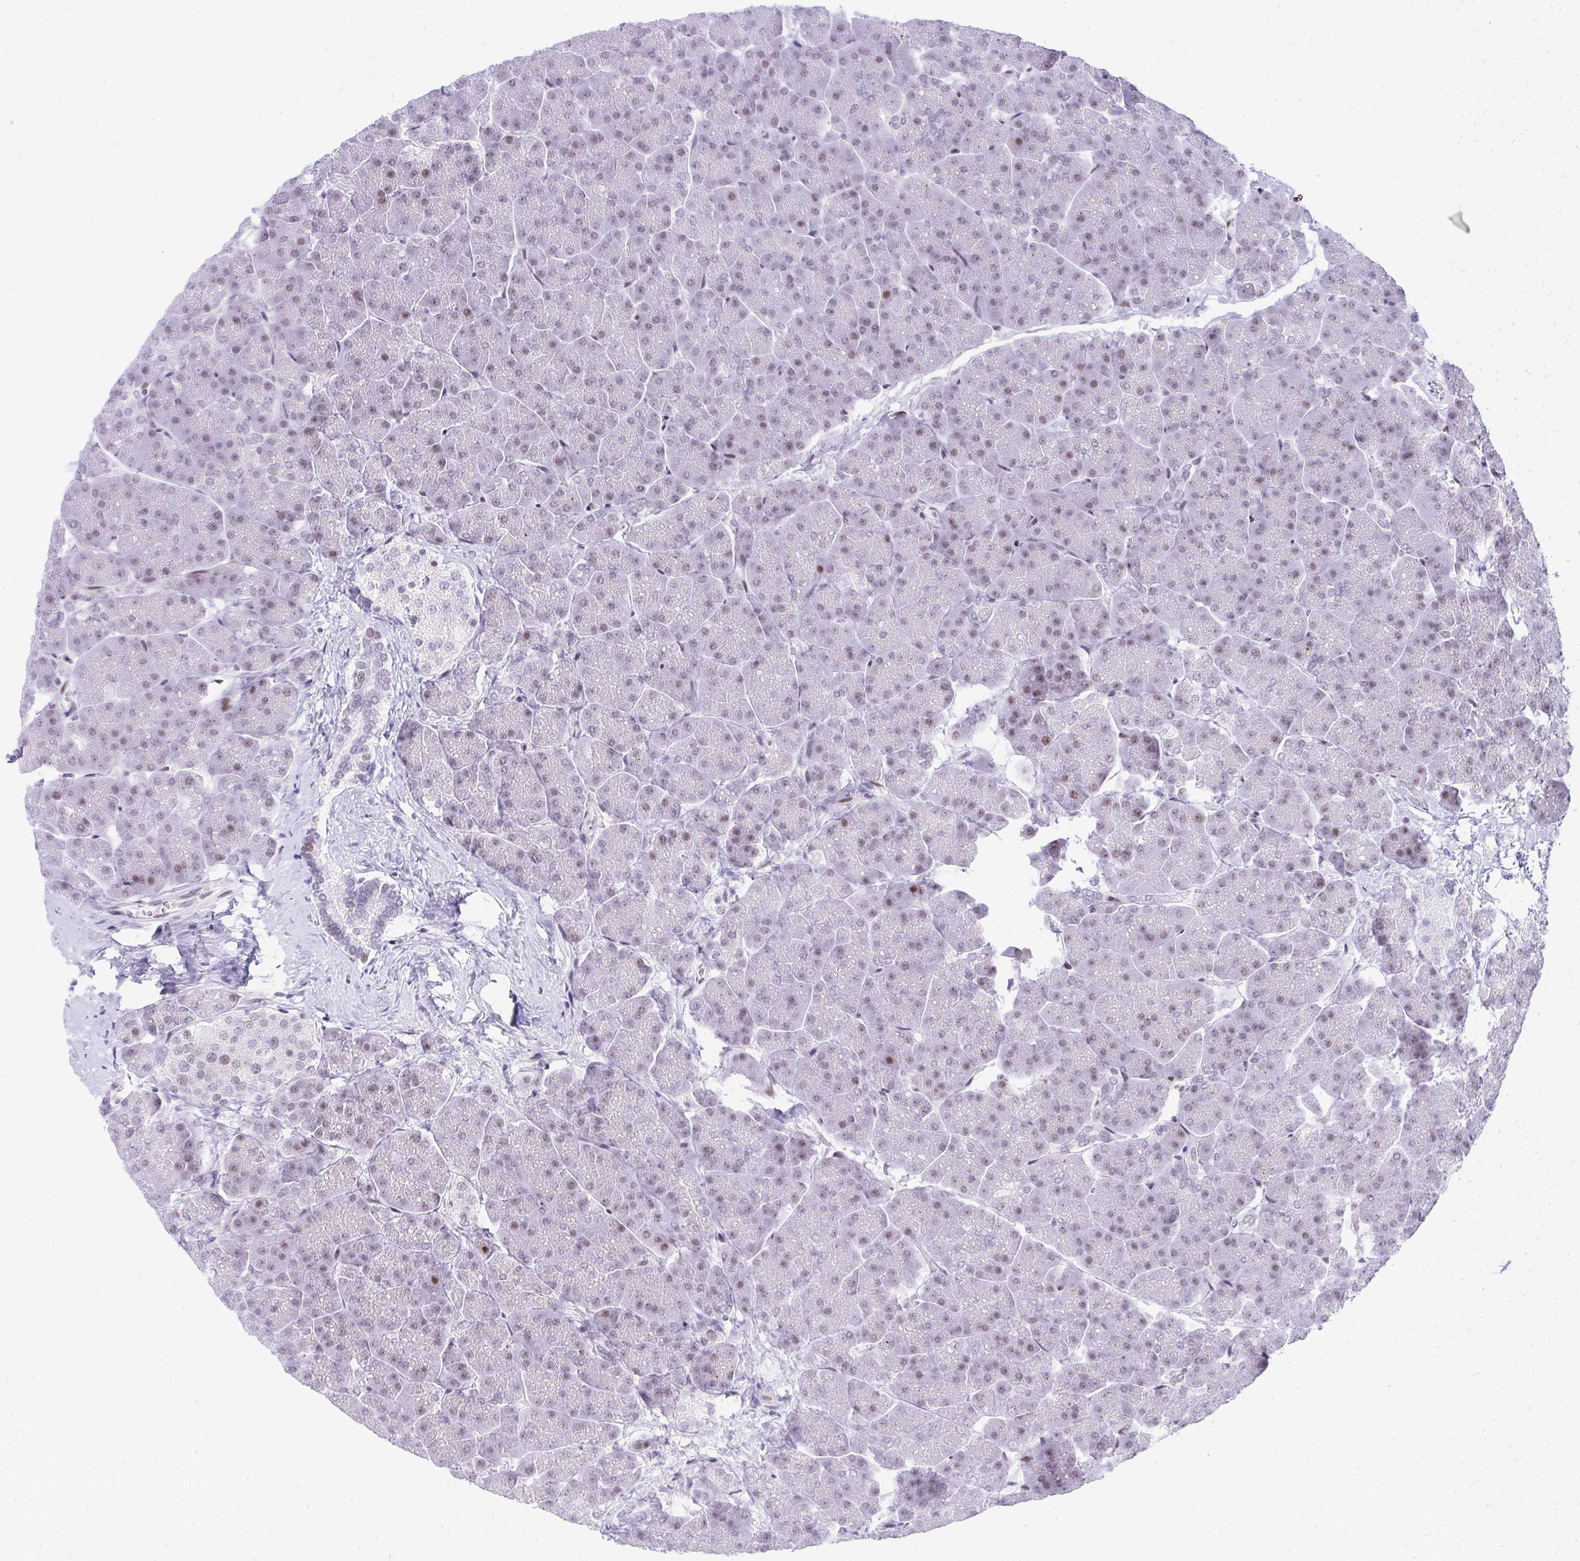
{"staining": {"intensity": "moderate", "quantity": "<25%", "location": "cytoplasmic/membranous,nuclear"}, "tissue": "pancreas", "cell_type": "Exocrine glandular cells", "image_type": "normal", "snomed": [{"axis": "morphology", "description": "Normal tissue, NOS"}, {"axis": "topography", "description": "Pancreas"}, {"axis": "topography", "description": "Peripheral nerve tissue"}], "caption": "Pancreas stained for a protein displays moderate cytoplasmic/membranous,nuclear positivity in exocrine glandular cells.", "gene": "GLDN", "patient": {"sex": "male", "age": 54}}